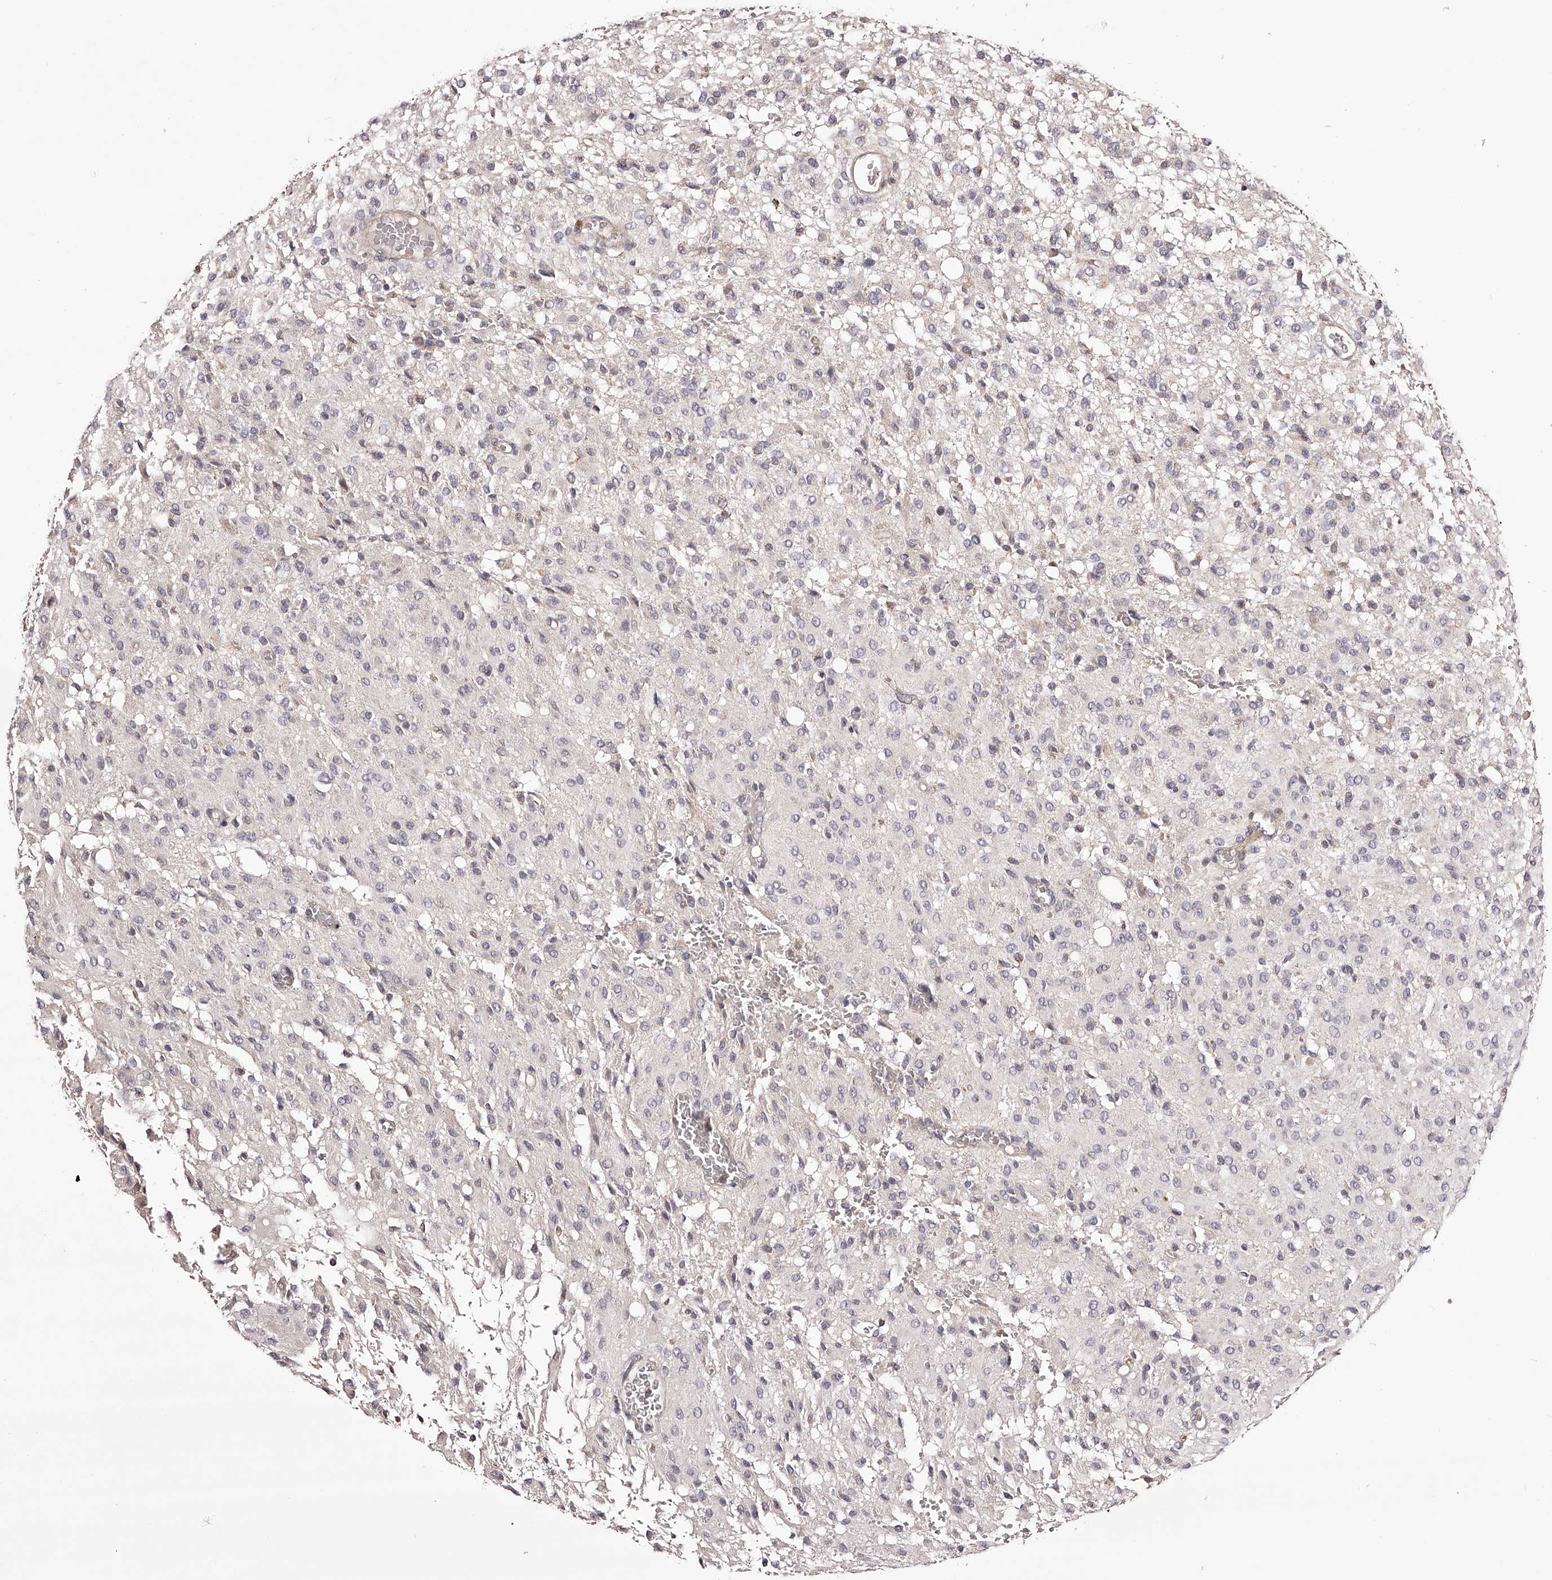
{"staining": {"intensity": "negative", "quantity": "none", "location": "none"}, "tissue": "glioma", "cell_type": "Tumor cells", "image_type": "cancer", "snomed": [{"axis": "morphology", "description": "Glioma, malignant, High grade"}, {"axis": "topography", "description": "Brain"}], "caption": "A photomicrograph of glioma stained for a protein displays no brown staining in tumor cells.", "gene": "ODF2L", "patient": {"sex": "female", "age": 59}}